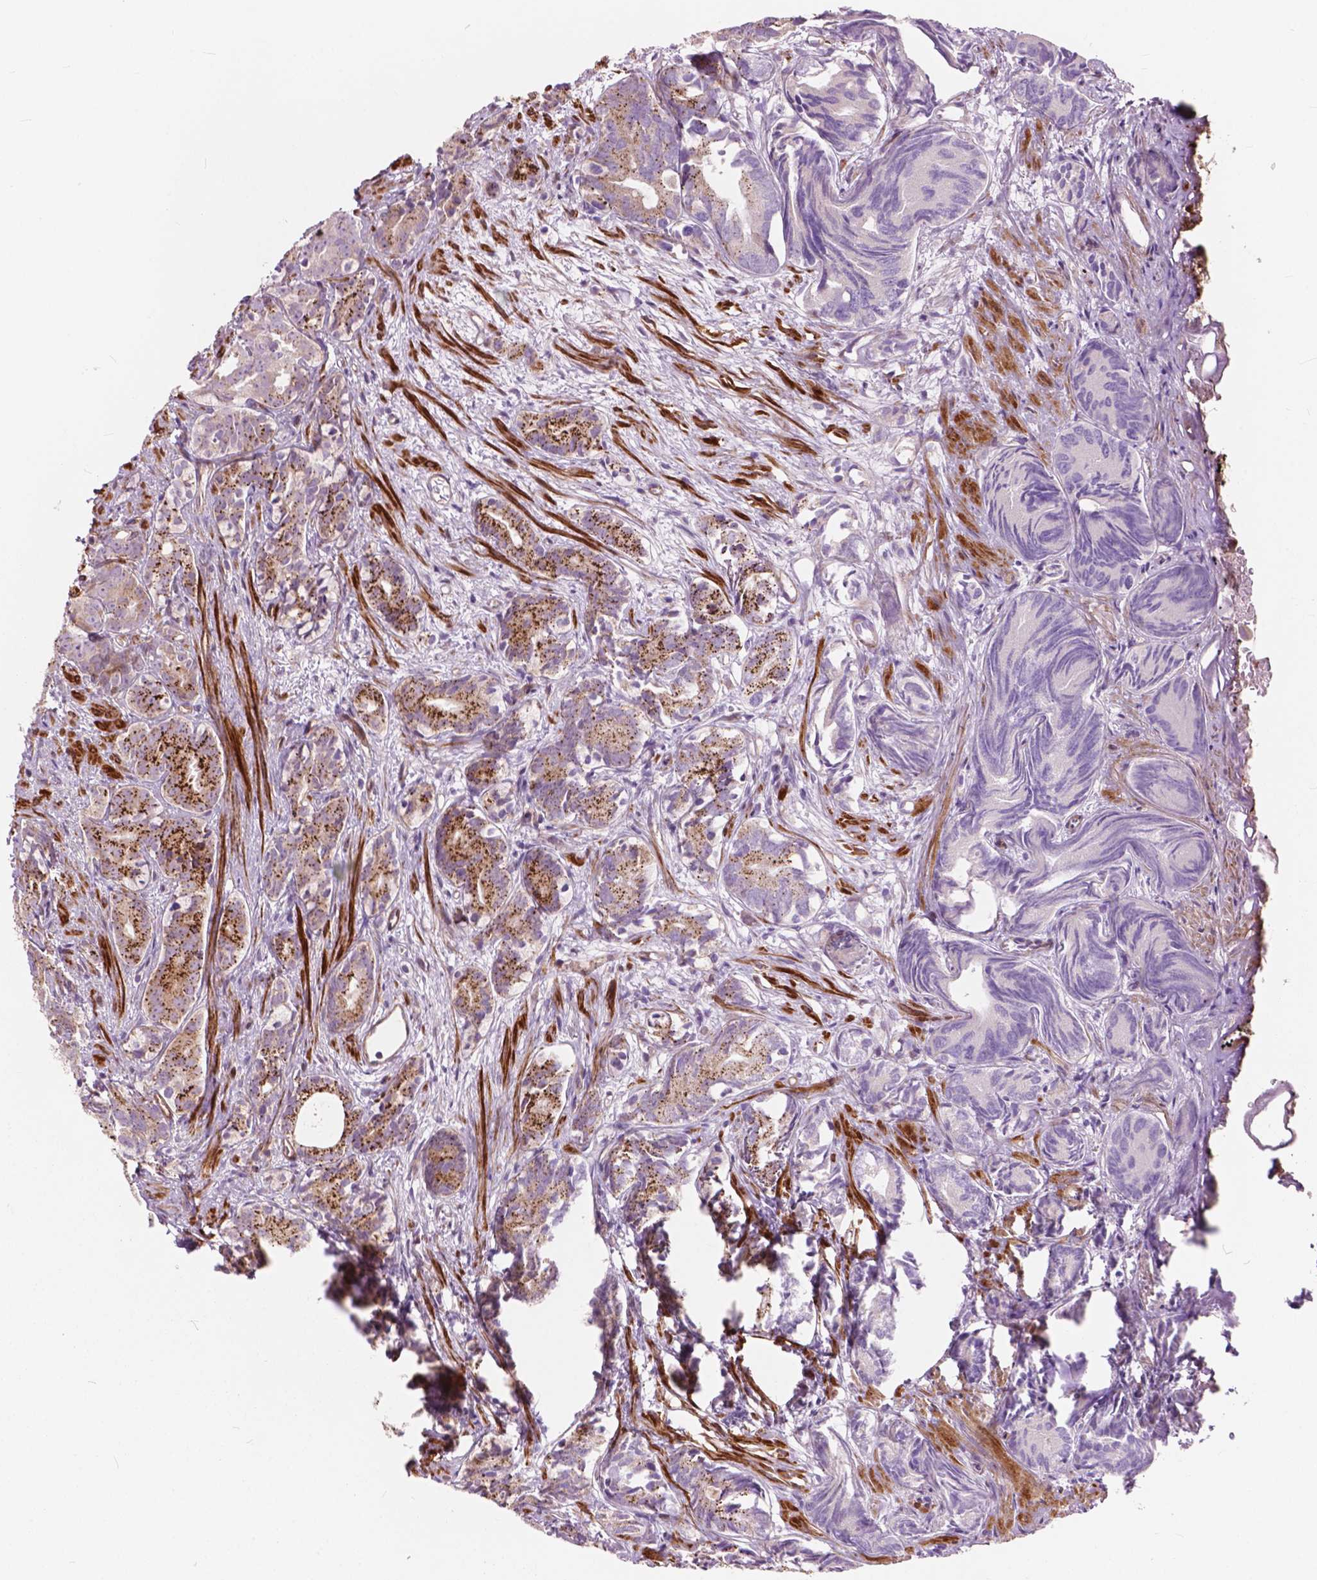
{"staining": {"intensity": "moderate", "quantity": "25%-75%", "location": "cytoplasmic/membranous"}, "tissue": "prostate cancer", "cell_type": "Tumor cells", "image_type": "cancer", "snomed": [{"axis": "morphology", "description": "Adenocarcinoma, High grade"}, {"axis": "topography", "description": "Prostate"}], "caption": "This histopathology image demonstrates immunohistochemistry staining of prostate cancer, with medium moderate cytoplasmic/membranous staining in about 25%-75% of tumor cells.", "gene": "MORN1", "patient": {"sex": "male", "age": 84}}